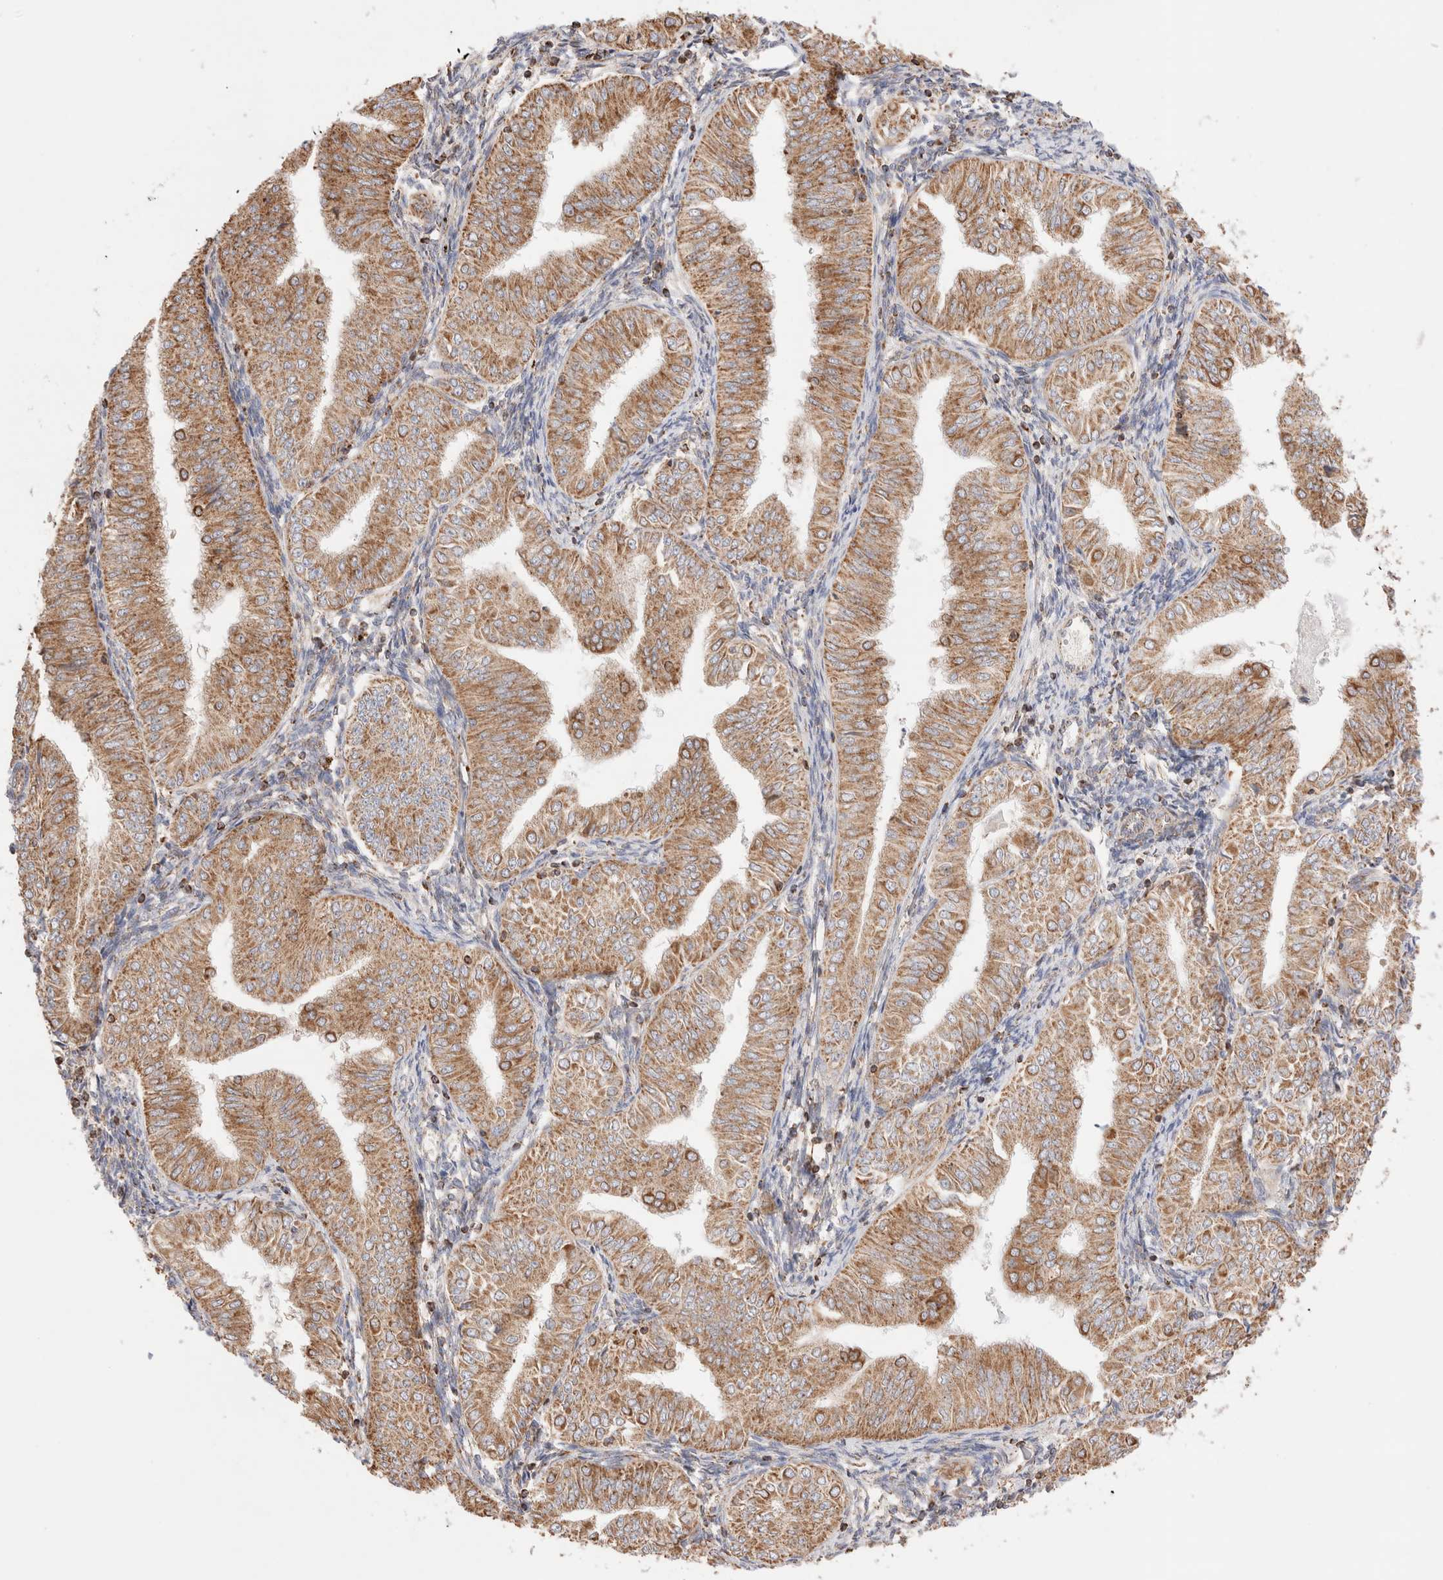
{"staining": {"intensity": "moderate", "quantity": ">75%", "location": "cytoplasmic/membranous"}, "tissue": "endometrial cancer", "cell_type": "Tumor cells", "image_type": "cancer", "snomed": [{"axis": "morphology", "description": "Normal tissue, NOS"}, {"axis": "morphology", "description": "Adenocarcinoma, NOS"}, {"axis": "topography", "description": "Endometrium"}], "caption": "This image displays immunohistochemistry staining of endometrial cancer (adenocarcinoma), with medium moderate cytoplasmic/membranous expression in about >75% of tumor cells.", "gene": "TMPPE", "patient": {"sex": "female", "age": 53}}